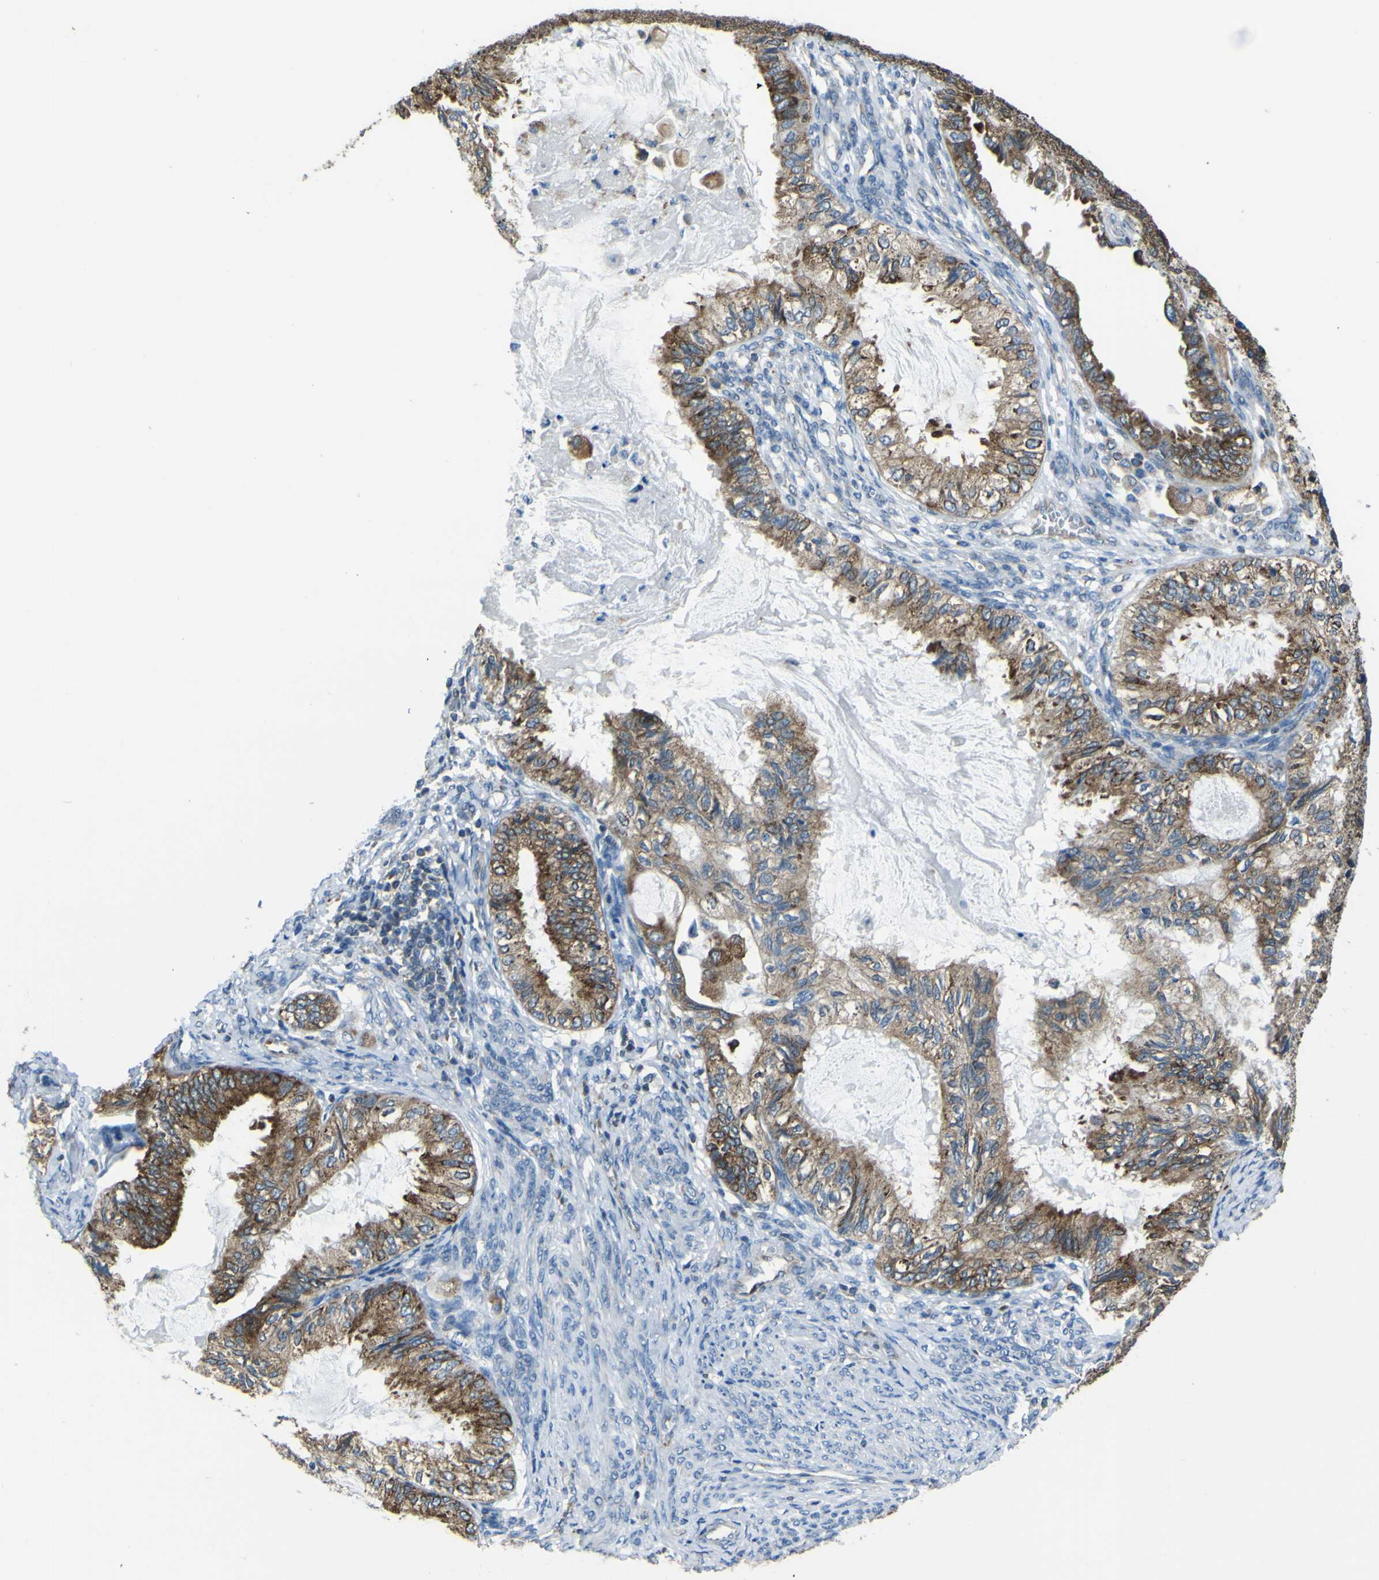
{"staining": {"intensity": "strong", "quantity": ">75%", "location": "cytoplasmic/membranous"}, "tissue": "cervical cancer", "cell_type": "Tumor cells", "image_type": "cancer", "snomed": [{"axis": "morphology", "description": "Normal tissue, NOS"}, {"axis": "morphology", "description": "Adenocarcinoma, NOS"}, {"axis": "topography", "description": "Cervix"}, {"axis": "topography", "description": "Endometrium"}], "caption": "Cervical cancer (adenocarcinoma) stained for a protein (brown) reveals strong cytoplasmic/membranous positive positivity in approximately >75% of tumor cells.", "gene": "STIM1", "patient": {"sex": "female", "age": 86}}